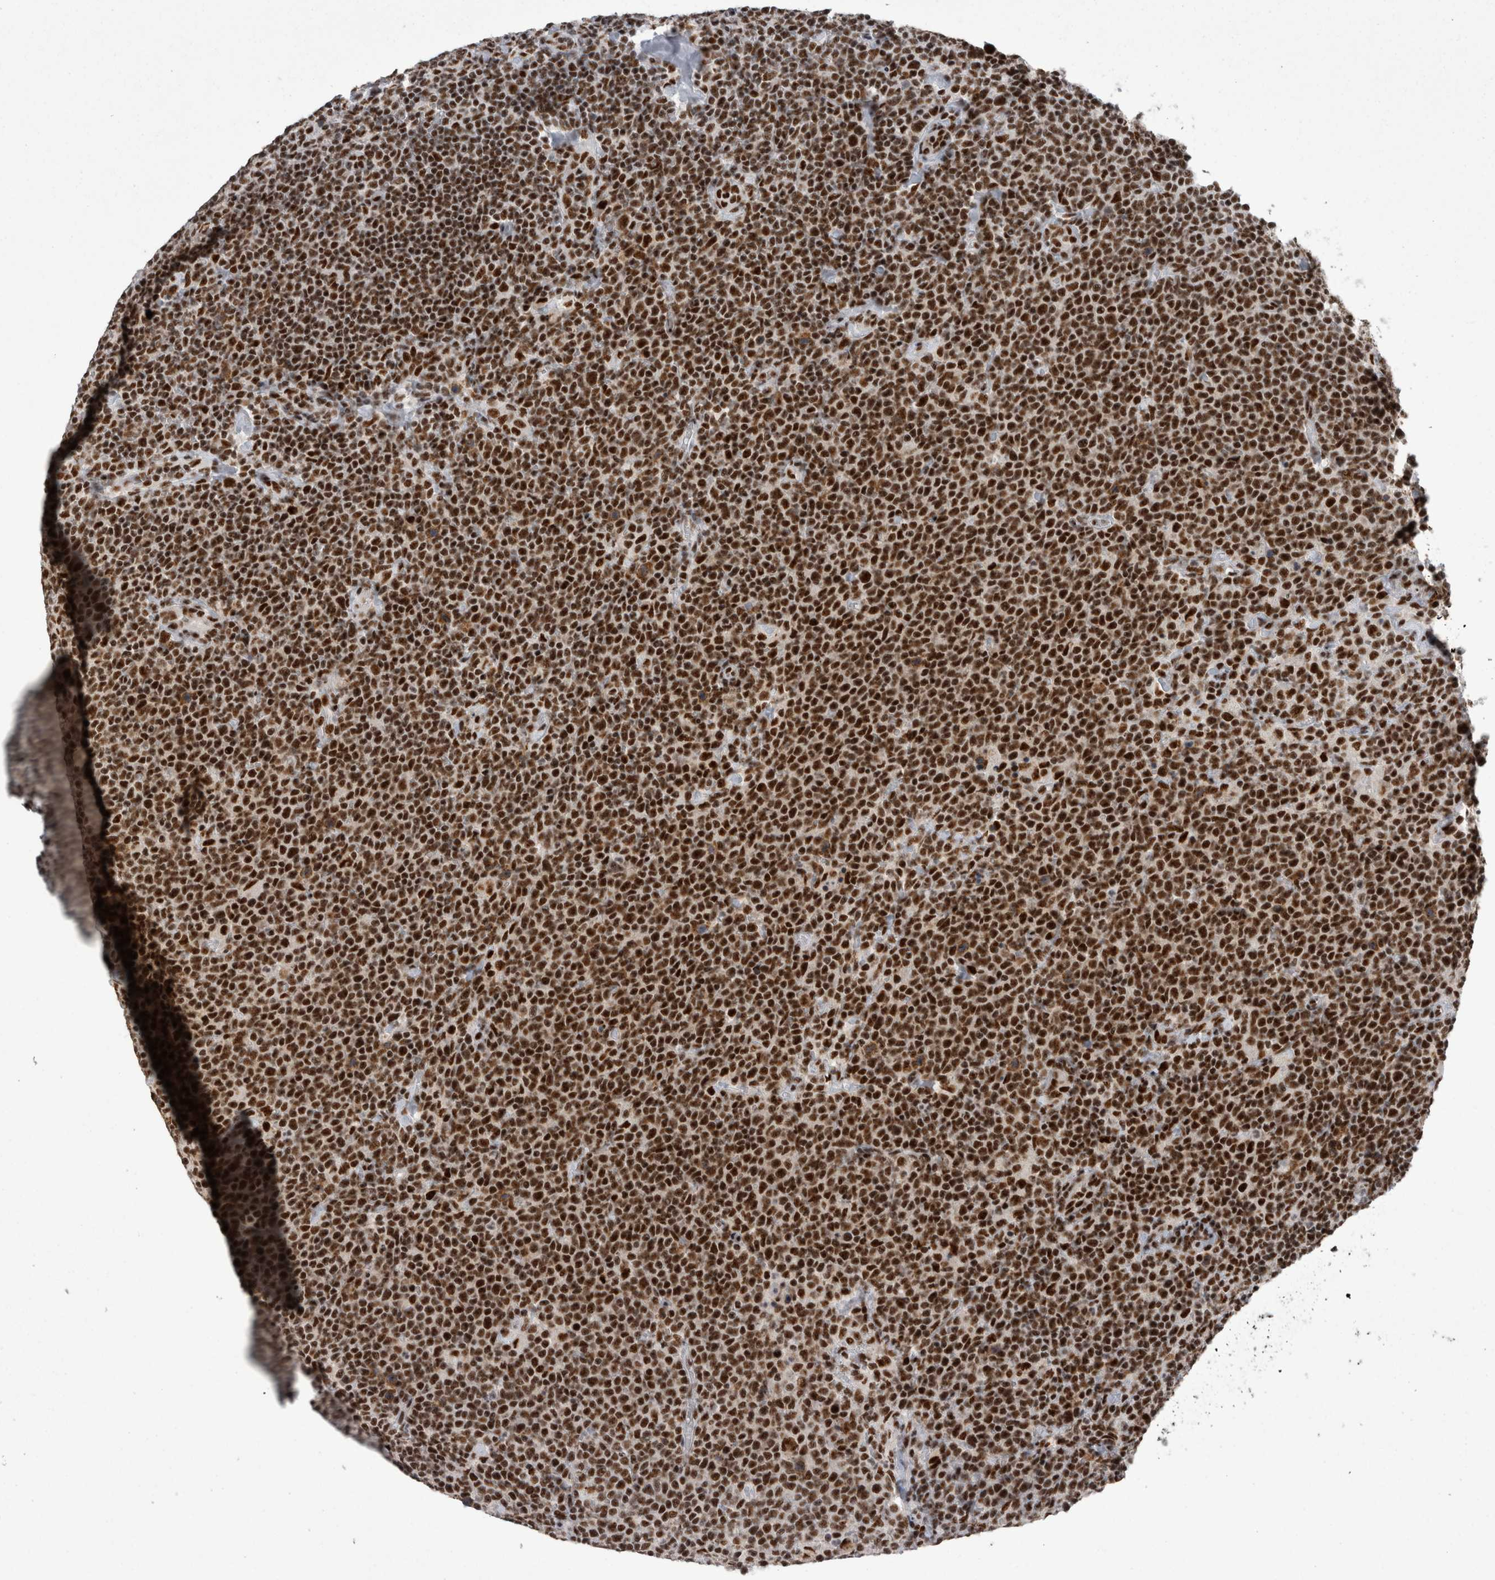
{"staining": {"intensity": "strong", "quantity": ">75%", "location": "nuclear"}, "tissue": "lymphoma", "cell_type": "Tumor cells", "image_type": "cancer", "snomed": [{"axis": "morphology", "description": "Malignant lymphoma, non-Hodgkin's type, High grade"}, {"axis": "topography", "description": "Lymph node"}], "caption": "Lymphoma was stained to show a protein in brown. There is high levels of strong nuclear expression in approximately >75% of tumor cells.", "gene": "SNRNP40", "patient": {"sex": "male", "age": 61}}